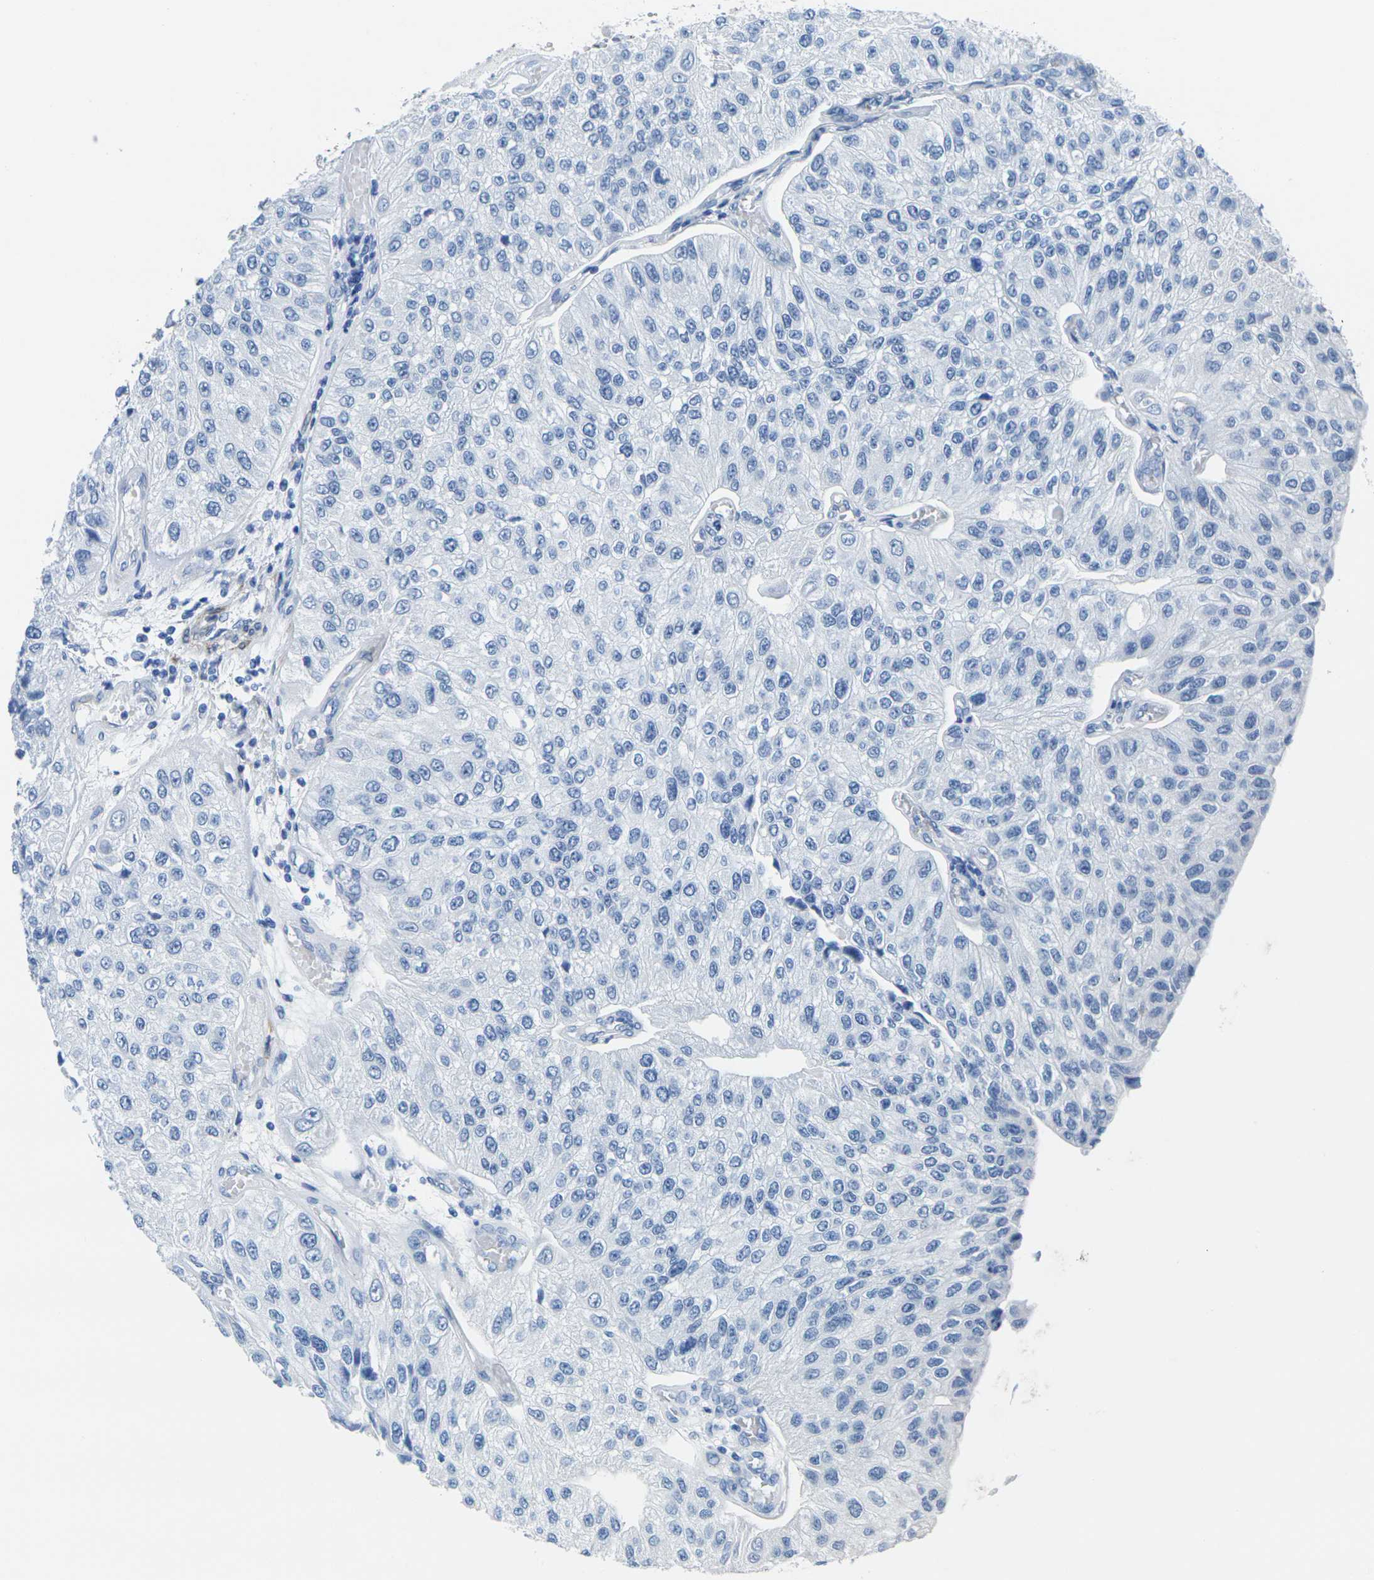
{"staining": {"intensity": "negative", "quantity": "none", "location": "none"}, "tissue": "urothelial cancer", "cell_type": "Tumor cells", "image_type": "cancer", "snomed": [{"axis": "morphology", "description": "Urothelial carcinoma, High grade"}, {"axis": "topography", "description": "Kidney"}, {"axis": "topography", "description": "Urinary bladder"}], "caption": "This photomicrograph is of high-grade urothelial carcinoma stained with immunohistochemistry (IHC) to label a protein in brown with the nuclei are counter-stained blue. There is no positivity in tumor cells.", "gene": "CNN1", "patient": {"sex": "male", "age": 77}}